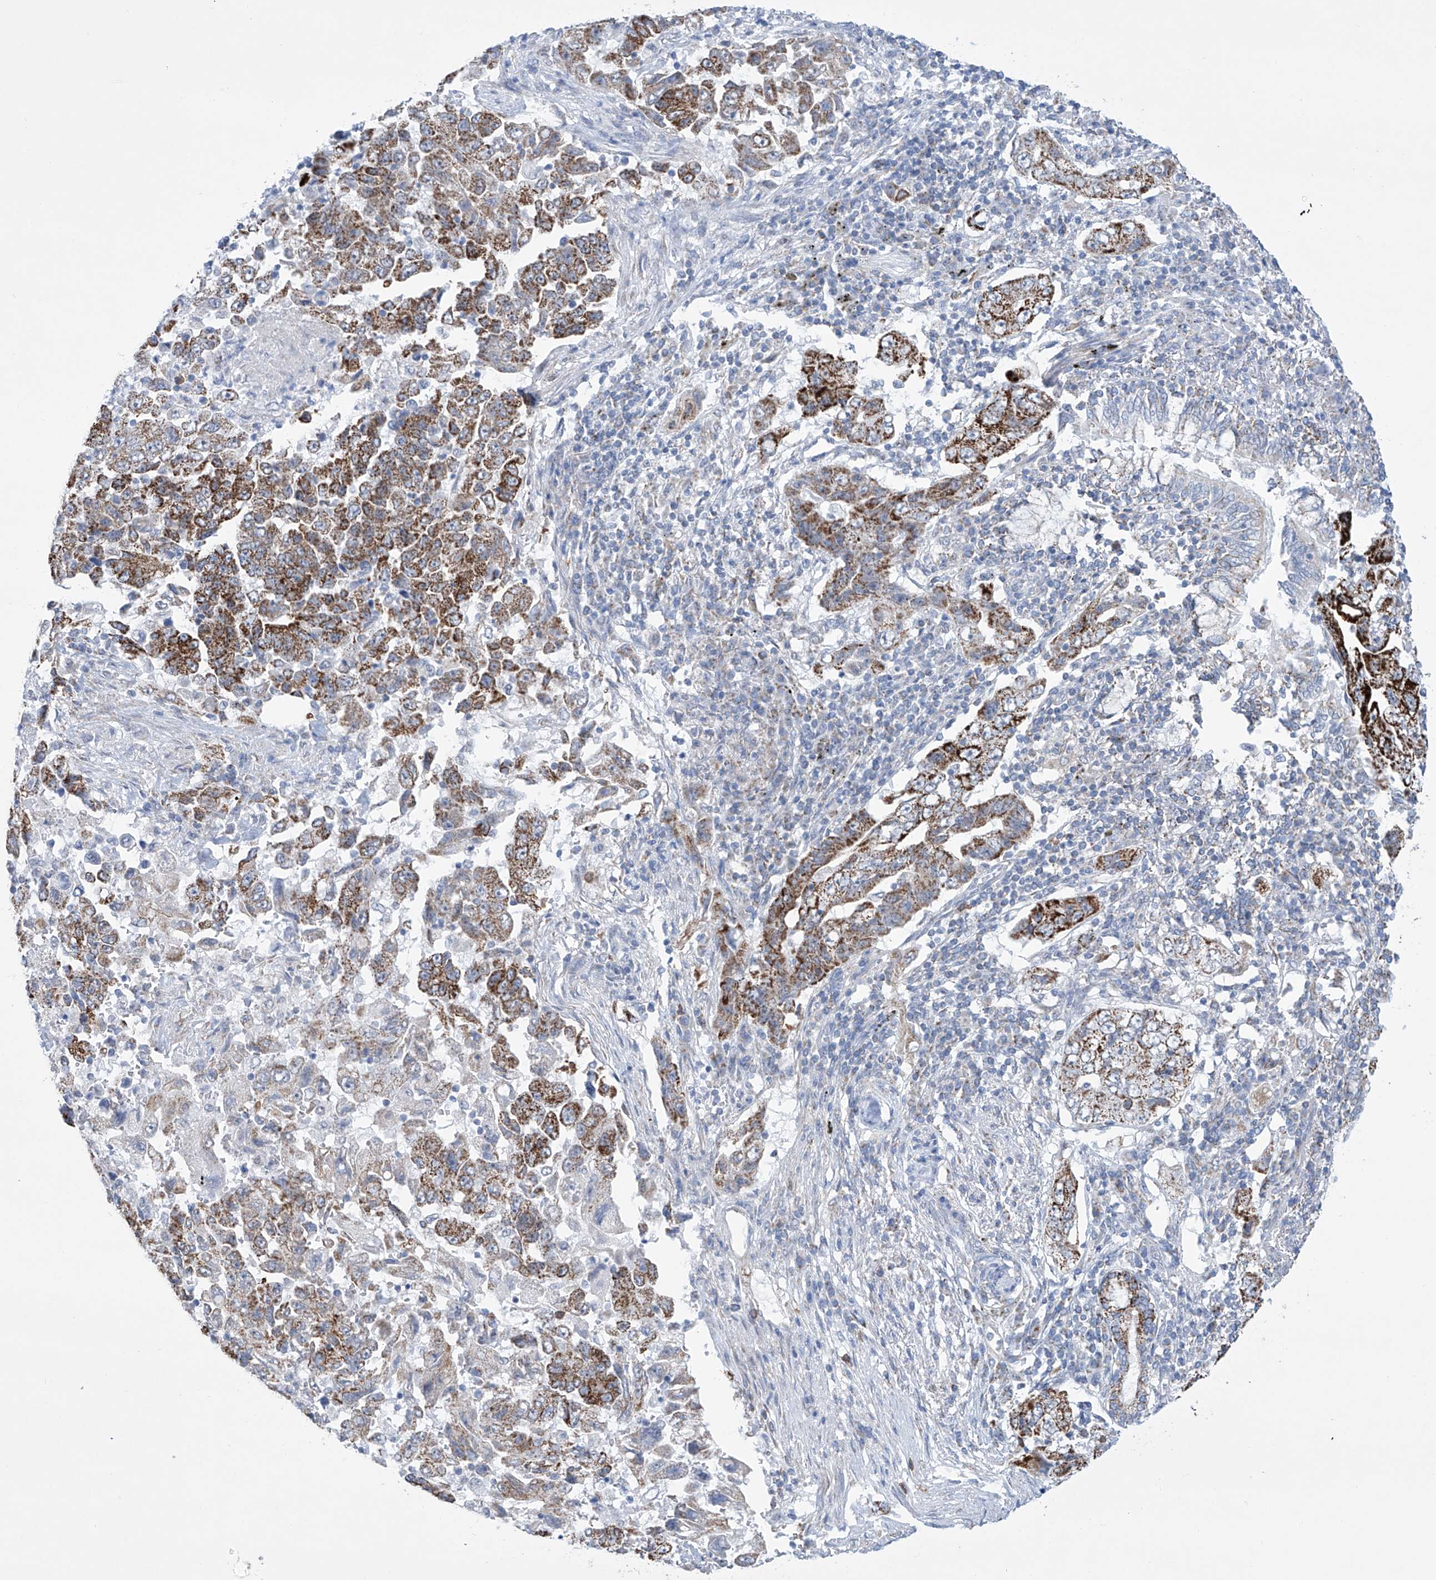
{"staining": {"intensity": "strong", "quantity": ">75%", "location": "cytoplasmic/membranous"}, "tissue": "lung cancer", "cell_type": "Tumor cells", "image_type": "cancer", "snomed": [{"axis": "morphology", "description": "Adenocarcinoma, NOS"}, {"axis": "topography", "description": "Lung"}], "caption": "The immunohistochemical stain highlights strong cytoplasmic/membranous positivity in tumor cells of lung cancer (adenocarcinoma) tissue. (DAB (3,3'-diaminobenzidine) IHC, brown staining for protein, blue staining for nuclei).", "gene": "ALDH6A1", "patient": {"sex": "female", "age": 51}}